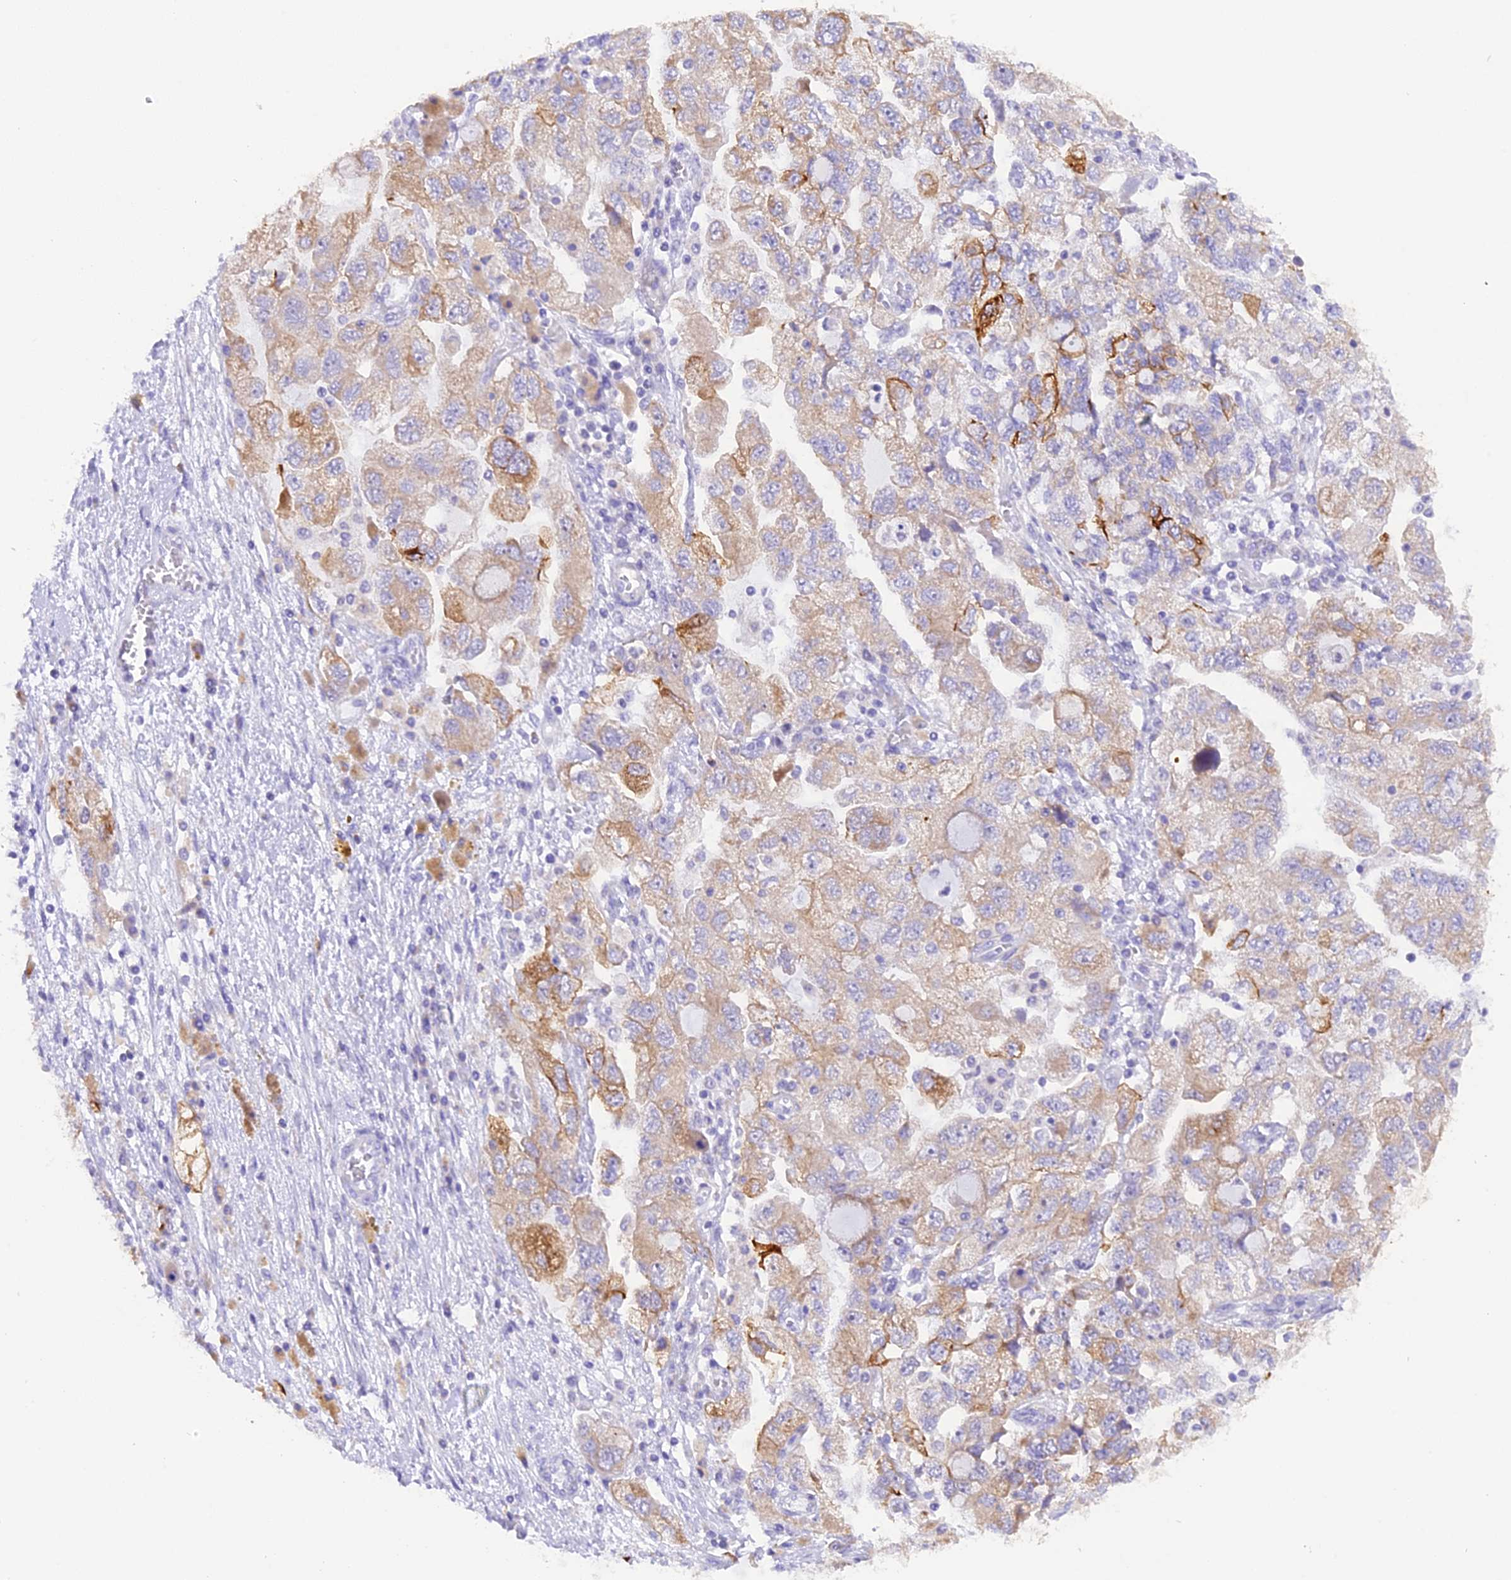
{"staining": {"intensity": "moderate", "quantity": "<25%", "location": "cytoplasmic/membranous"}, "tissue": "ovarian cancer", "cell_type": "Tumor cells", "image_type": "cancer", "snomed": [{"axis": "morphology", "description": "Carcinoma, NOS"}, {"axis": "morphology", "description": "Cystadenocarcinoma, serous, NOS"}, {"axis": "topography", "description": "Ovary"}], "caption": "Ovarian cancer (serous cystadenocarcinoma) tissue displays moderate cytoplasmic/membranous expression in about <25% of tumor cells, visualized by immunohistochemistry.", "gene": "PKIA", "patient": {"sex": "female", "age": 69}}